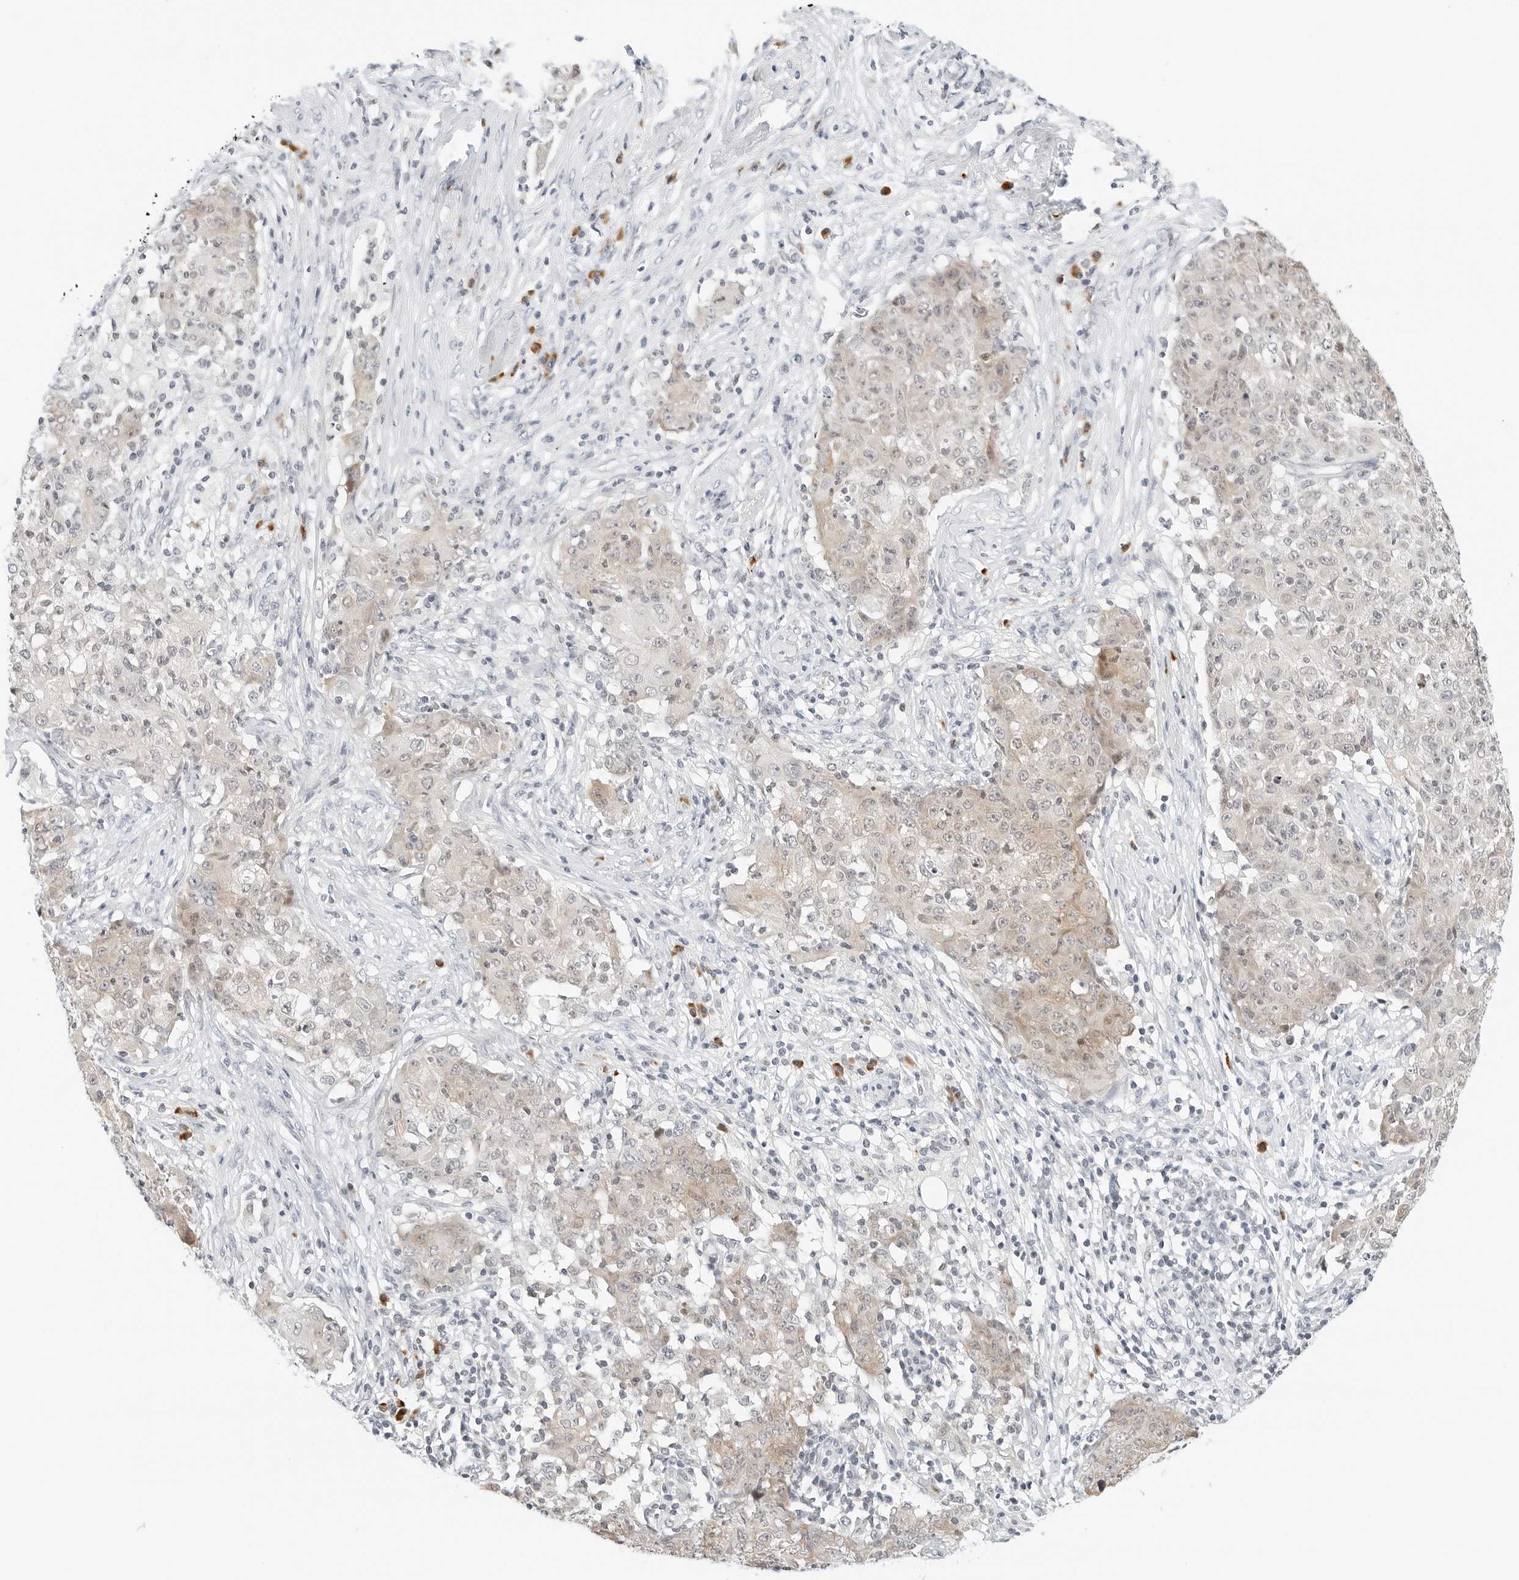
{"staining": {"intensity": "weak", "quantity": "<25%", "location": "cytoplasmic/membranous"}, "tissue": "ovarian cancer", "cell_type": "Tumor cells", "image_type": "cancer", "snomed": [{"axis": "morphology", "description": "Carcinoma, endometroid"}, {"axis": "topography", "description": "Ovary"}], "caption": "A photomicrograph of ovarian cancer (endometroid carcinoma) stained for a protein shows no brown staining in tumor cells.", "gene": "PARP10", "patient": {"sex": "female", "age": 42}}